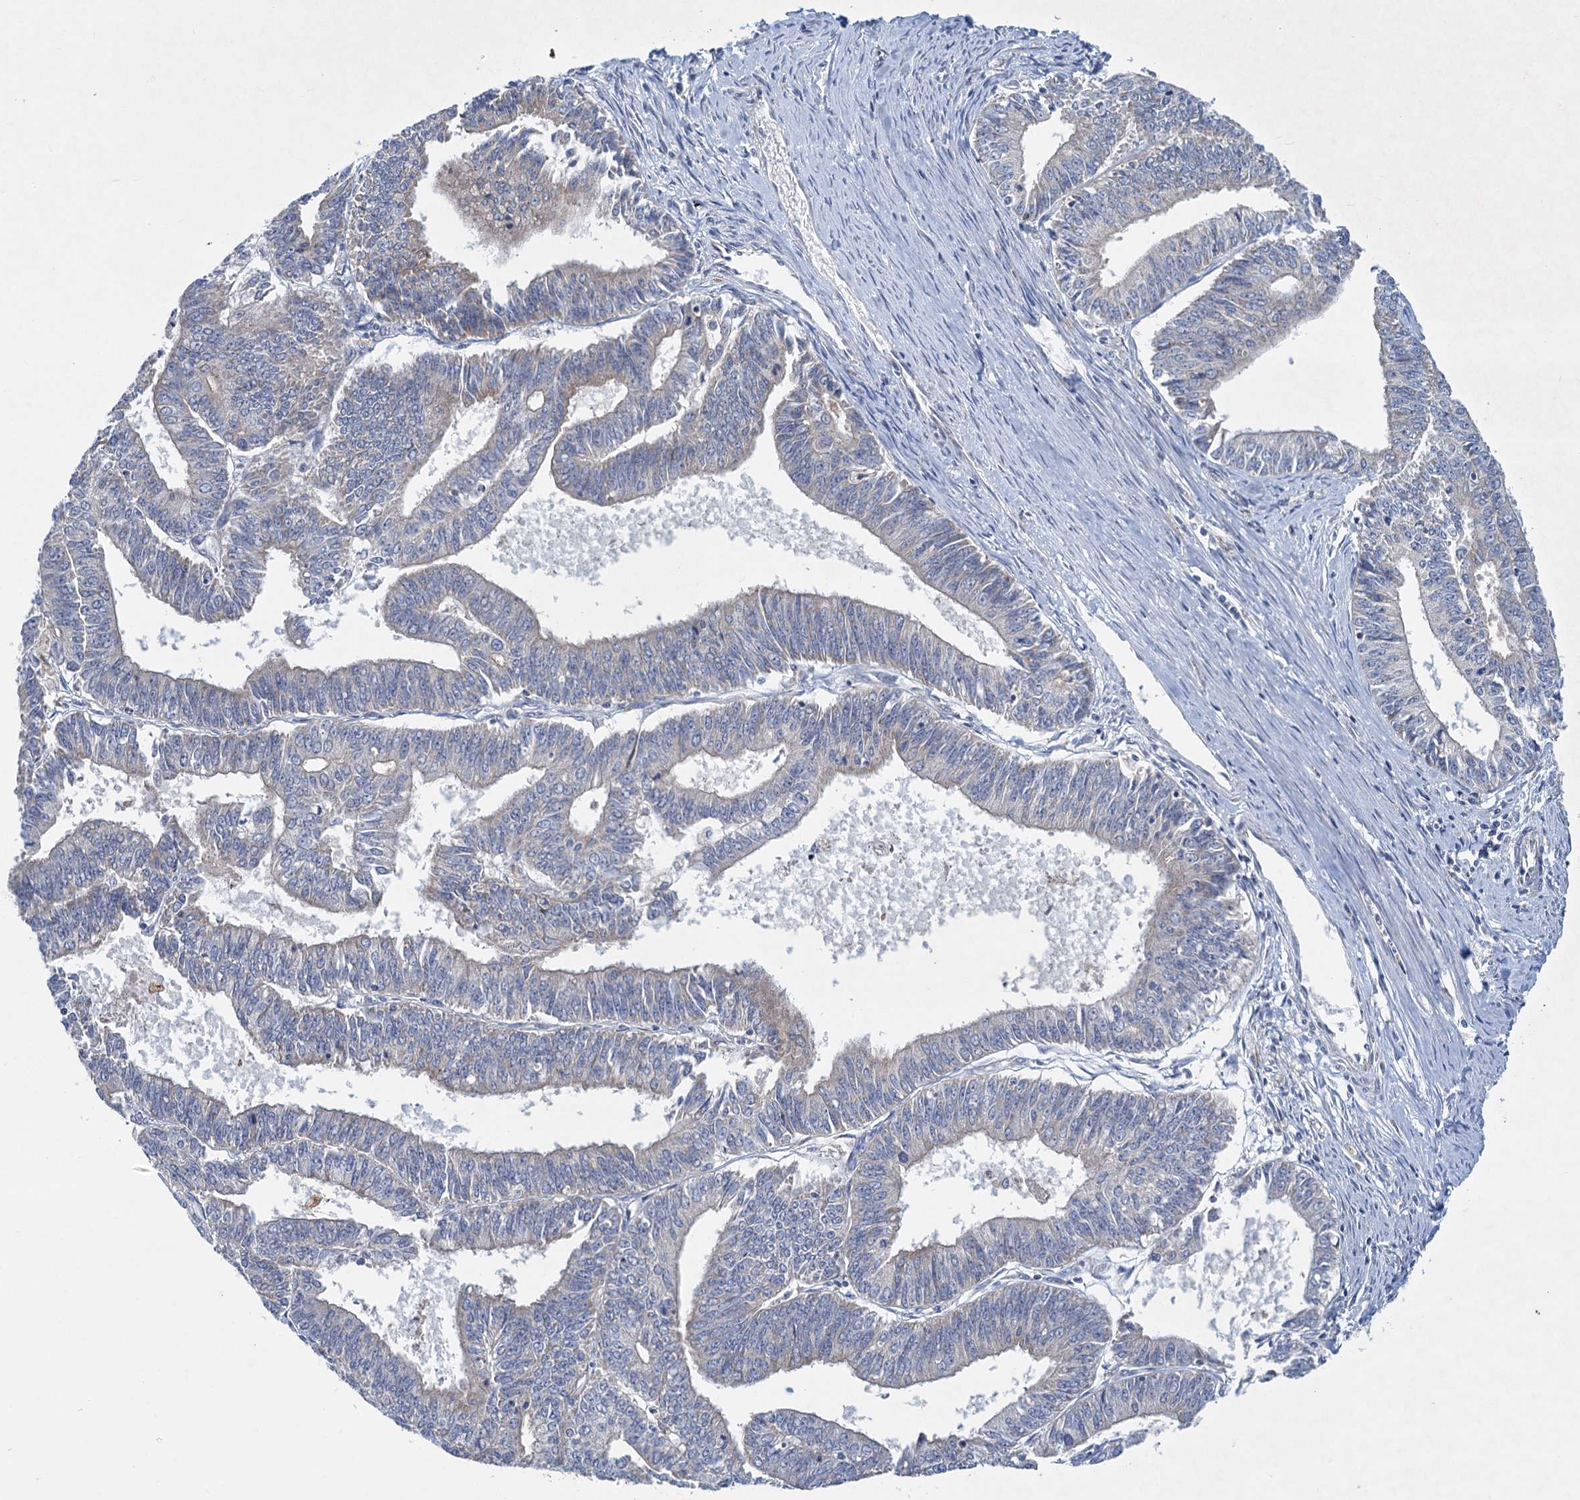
{"staining": {"intensity": "weak", "quantity": "<25%", "location": "cytoplasmic/membranous"}, "tissue": "endometrial cancer", "cell_type": "Tumor cells", "image_type": "cancer", "snomed": [{"axis": "morphology", "description": "Adenocarcinoma, NOS"}, {"axis": "topography", "description": "Endometrium"}], "caption": "Immunohistochemistry of human adenocarcinoma (endometrial) demonstrates no expression in tumor cells.", "gene": "ANKS3", "patient": {"sex": "female", "age": 73}}